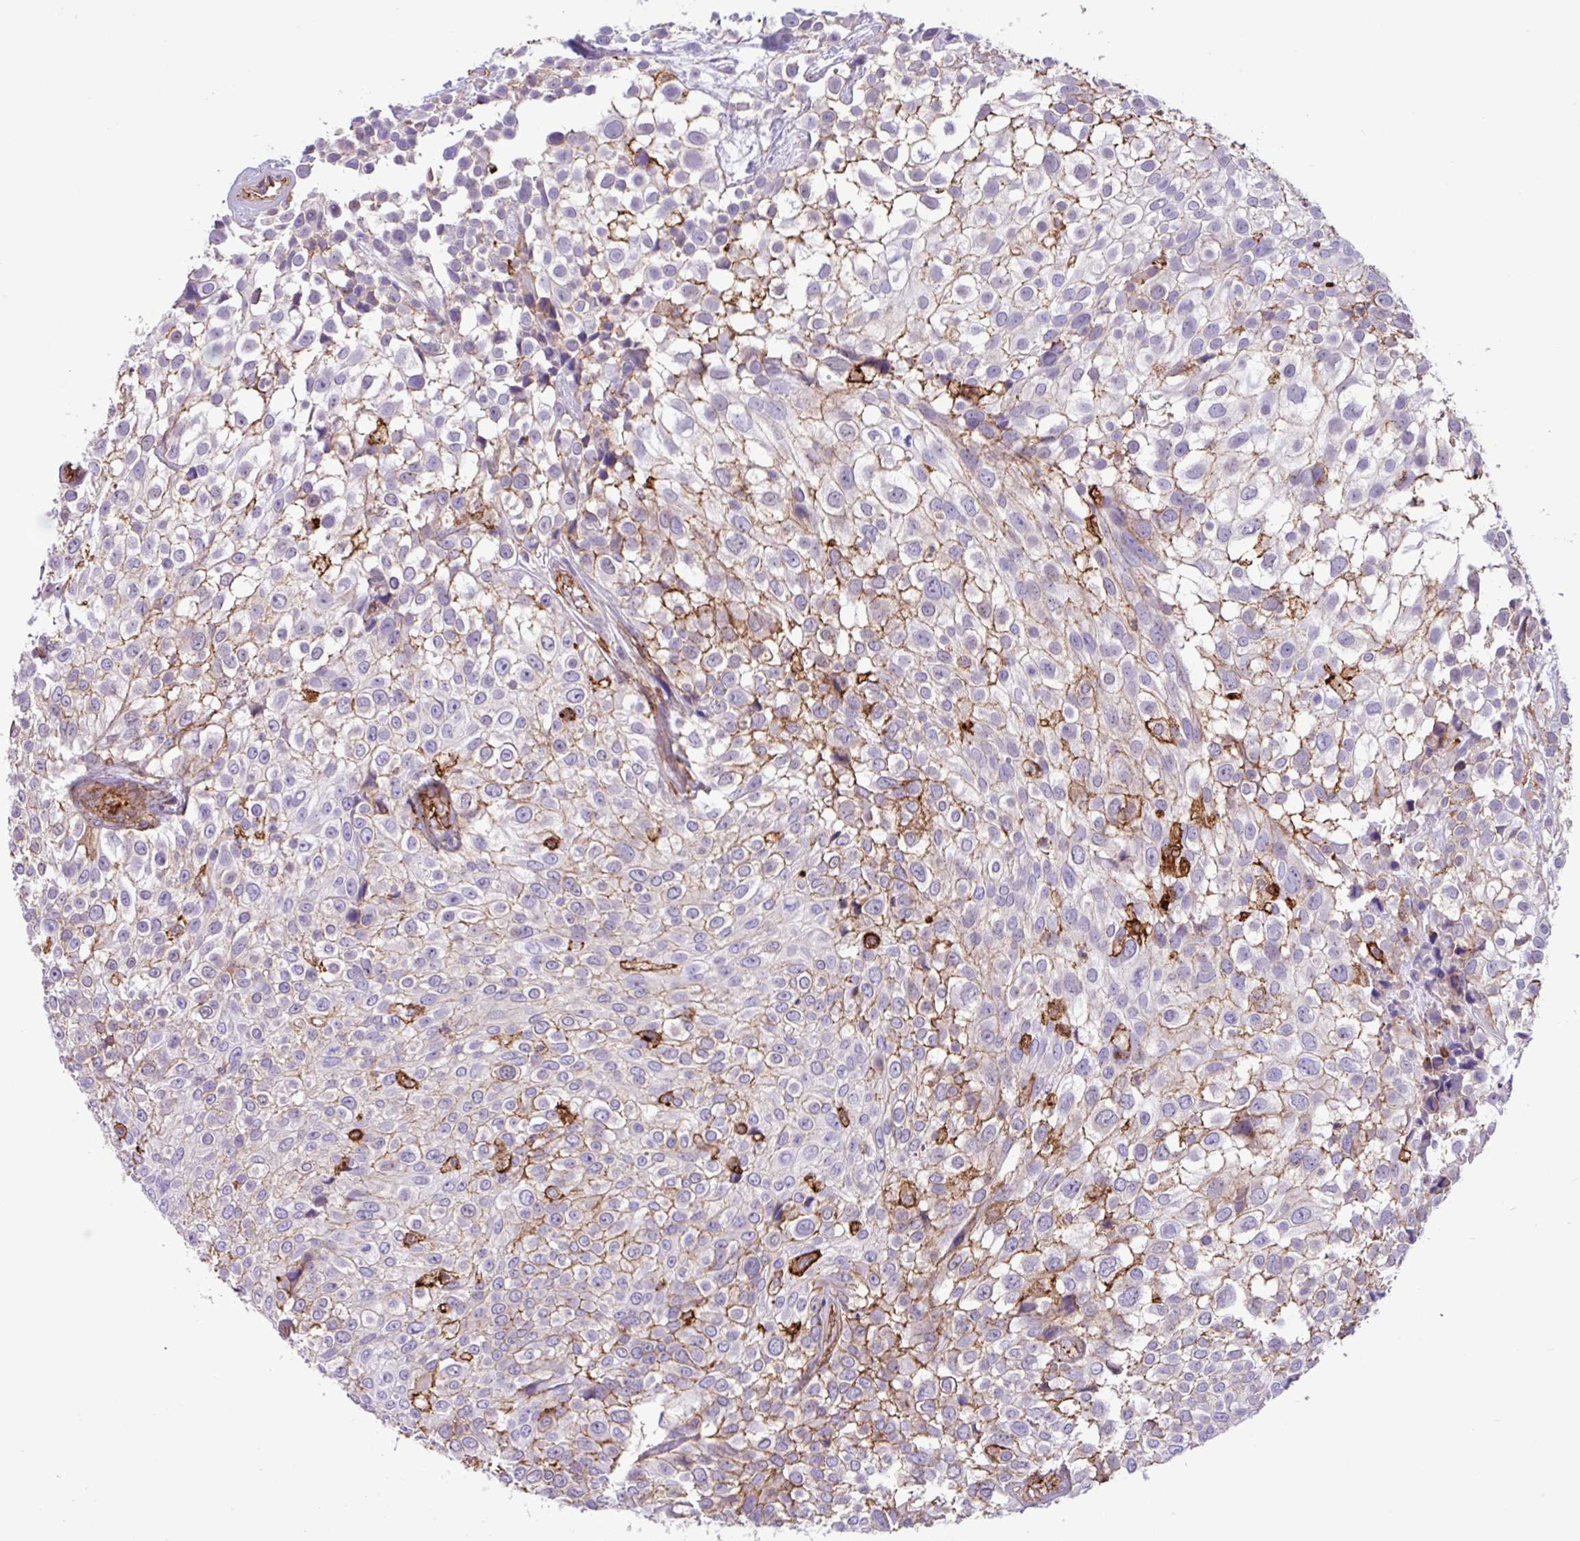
{"staining": {"intensity": "moderate", "quantity": "<25%", "location": "cytoplasmic/membranous"}, "tissue": "urothelial cancer", "cell_type": "Tumor cells", "image_type": "cancer", "snomed": [{"axis": "morphology", "description": "Urothelial carcinoma, High grade"}, {"axis": "topography", "description": "Urinary bladder"}], "caption": "Approximately <25% of tumor cells in human urothelial cancer reveal moderate cytoplasmic/membranous protein positivity as visualized by brown immunohistochemical staining.", "gene": "PPP1R18", "patient": {"sex": "male", "age": 56}}